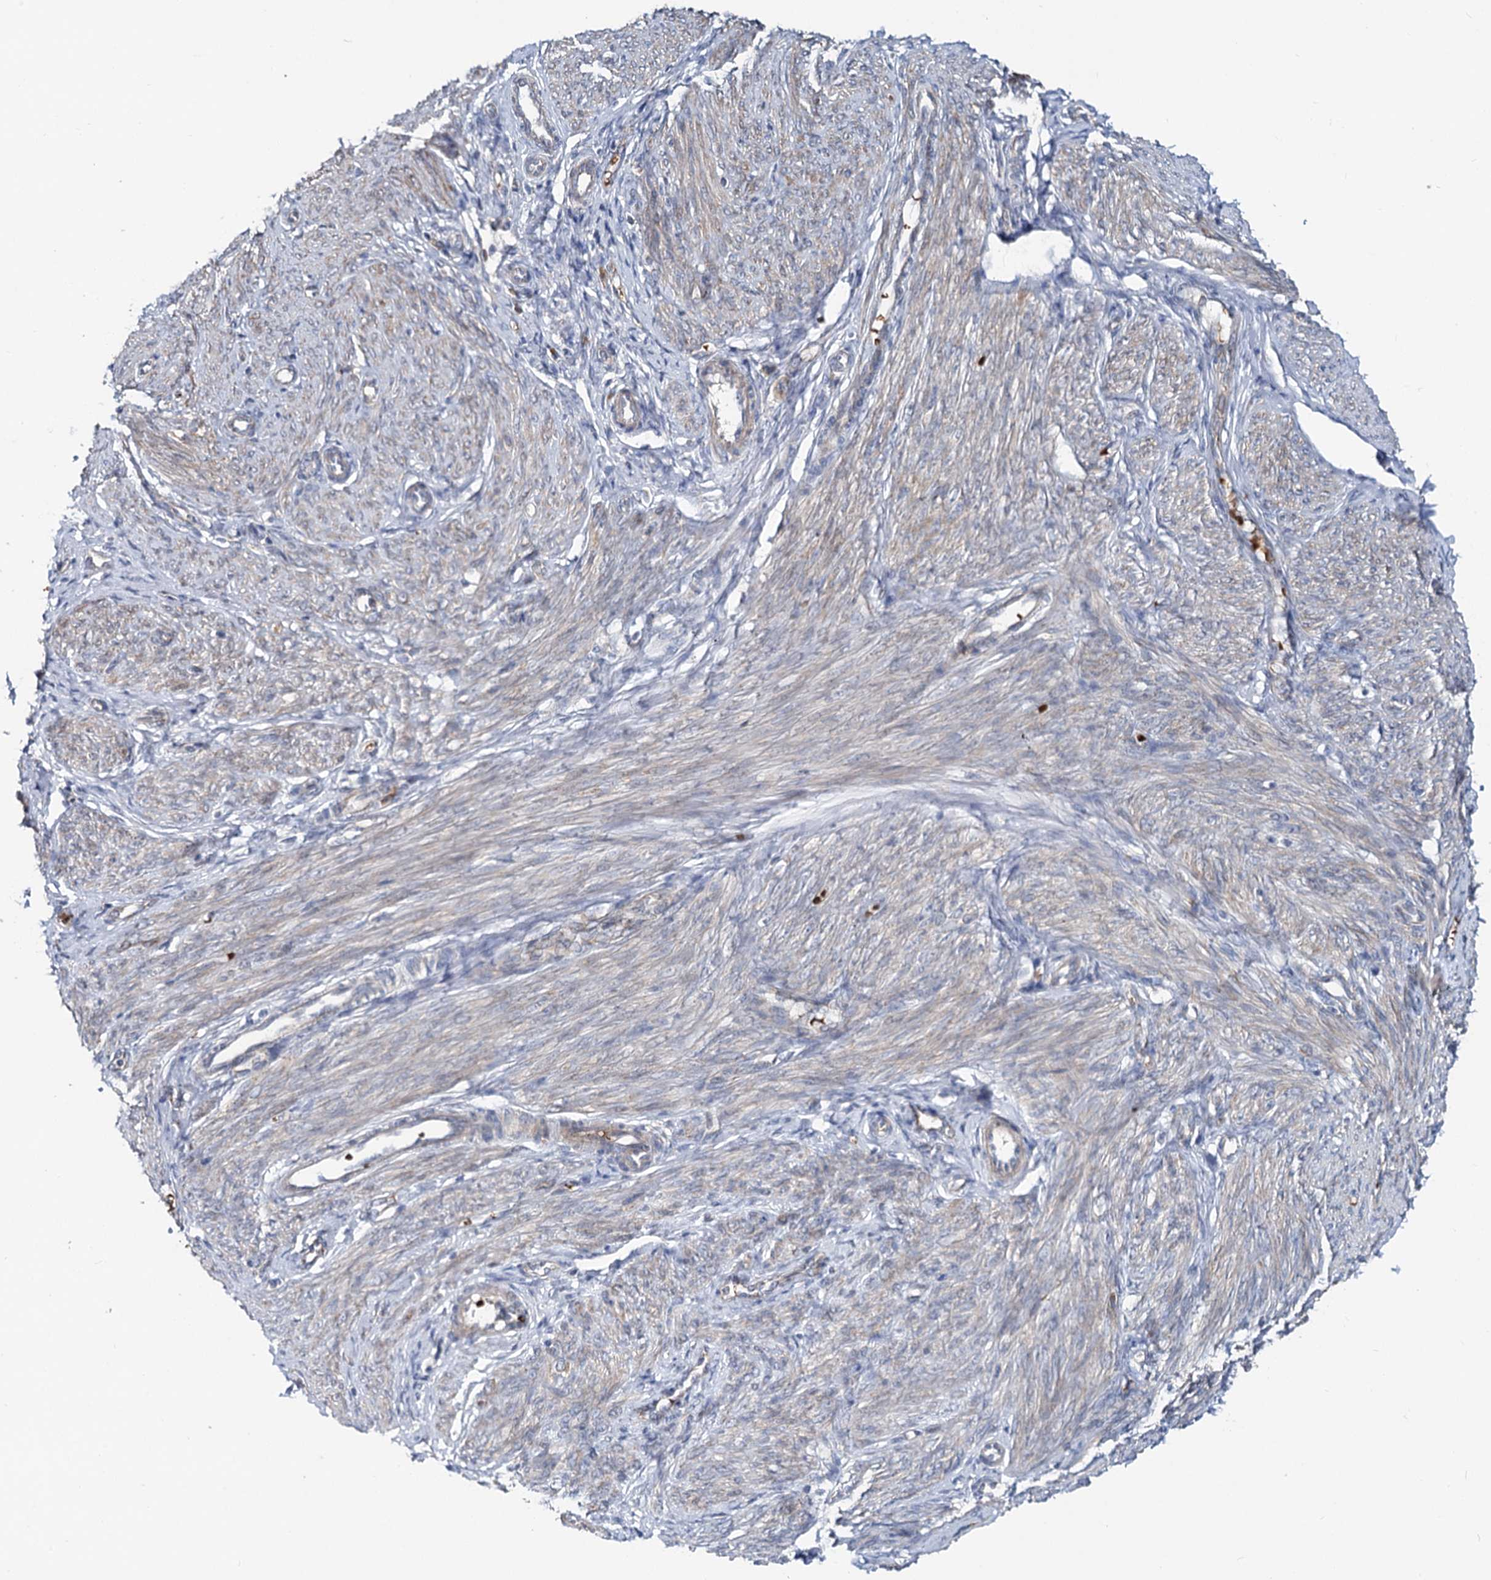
{"staining": {"intensity": "weak", "quantity": "25%-75%", "location": "cytoplasmic/membranous"}, "tissue": "endometrium", "cell_type": "Cells in endometrial stroma", "image_type": "normal", "snomed": [{"axis": "morphology", "description": "Normal tissue, NOS"}, {"axis": "topography", "description": "Endometrium"}], "caption": "Brown immunohistochemical staining in normal endometrium shows weak cytoplasmic/membranous positivity in approximately 25%-75% of cells in endometrial stroma. (DAB (3,3'-diaminobenzidine) IHC with brightfield microscopy, high magnification).", "gene": "CIB4", "patient": {"sex": "female", "age": 72}}